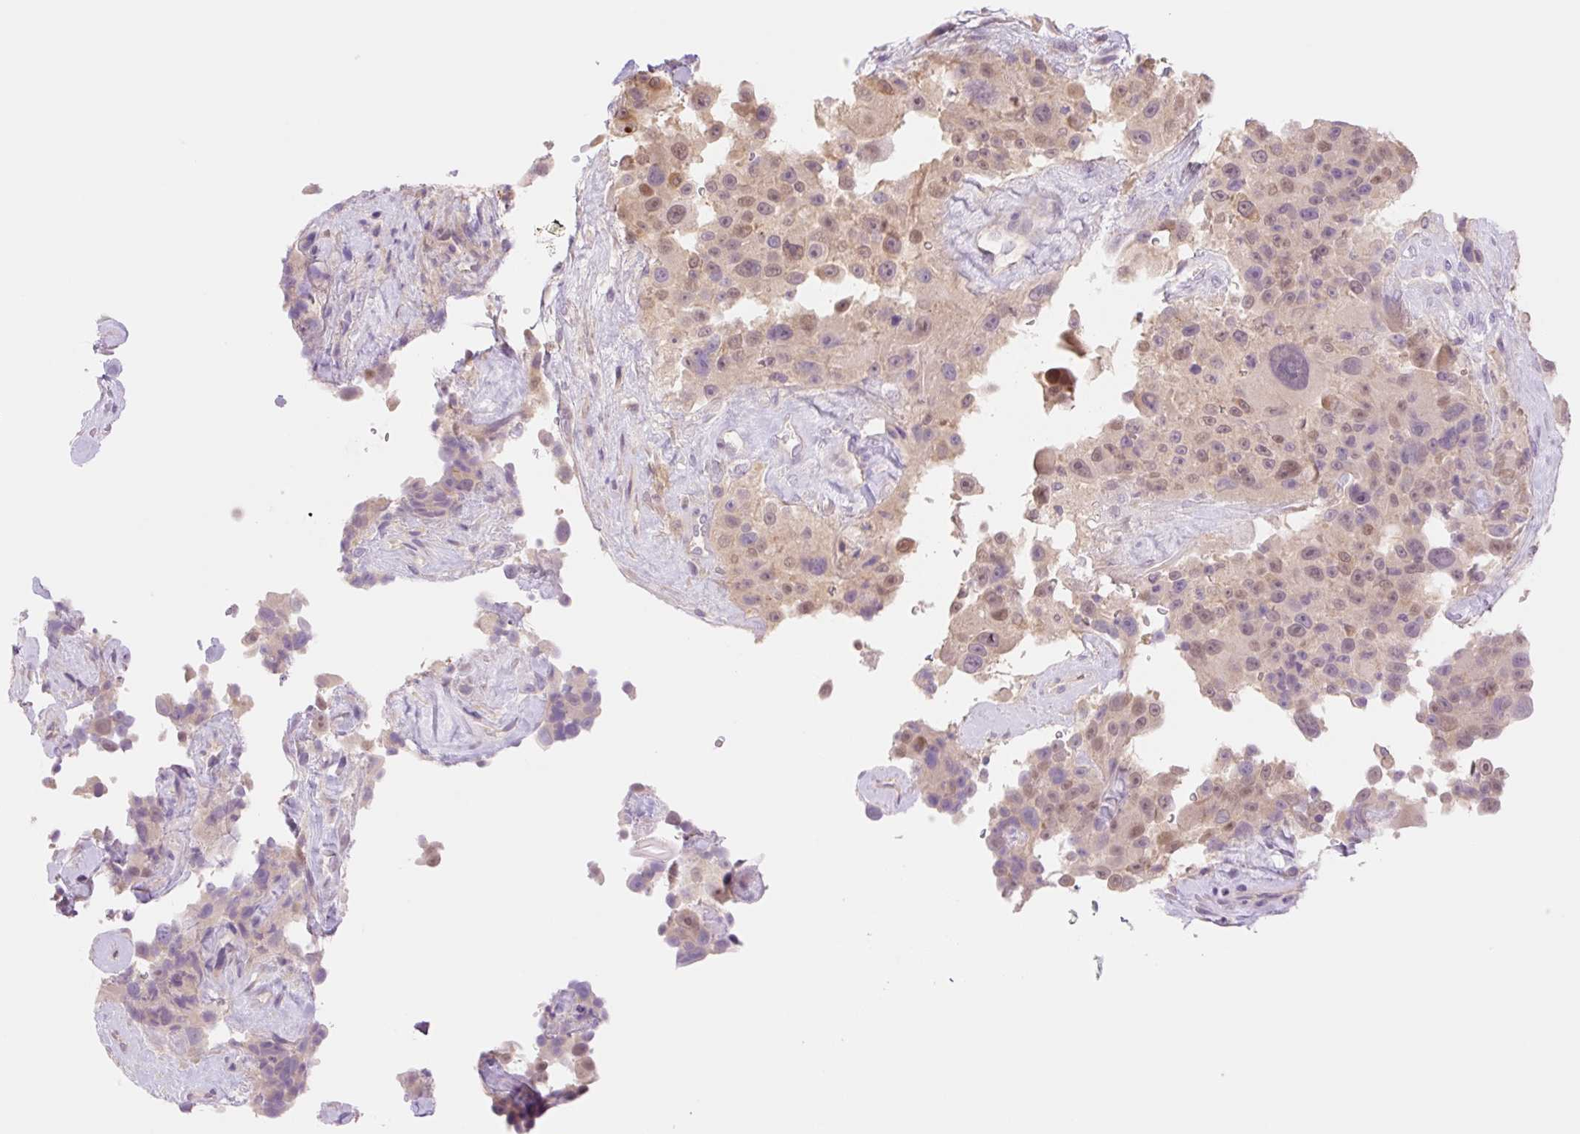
{"staining": {"intensity": "weak", "quantity": ">75%", "location": "nuclear"}, "tissue": "melanoma", "cell_type": "Tumor cells", "image_type": "cancer", "snomed": [{"axis": "morphology", "description": "Malignant melanoma, Metastatic site"}, {"axis": "topography", "description": "Lymph node"}], "caption": "DAB immunohistochemical staining of human malignant melanoma (metastatic site) shows weak nuclear protein expression in approximately >75% of tumor cells.", "gene": "HEBP1", "patient": {"sex": "male", "age": 62}}